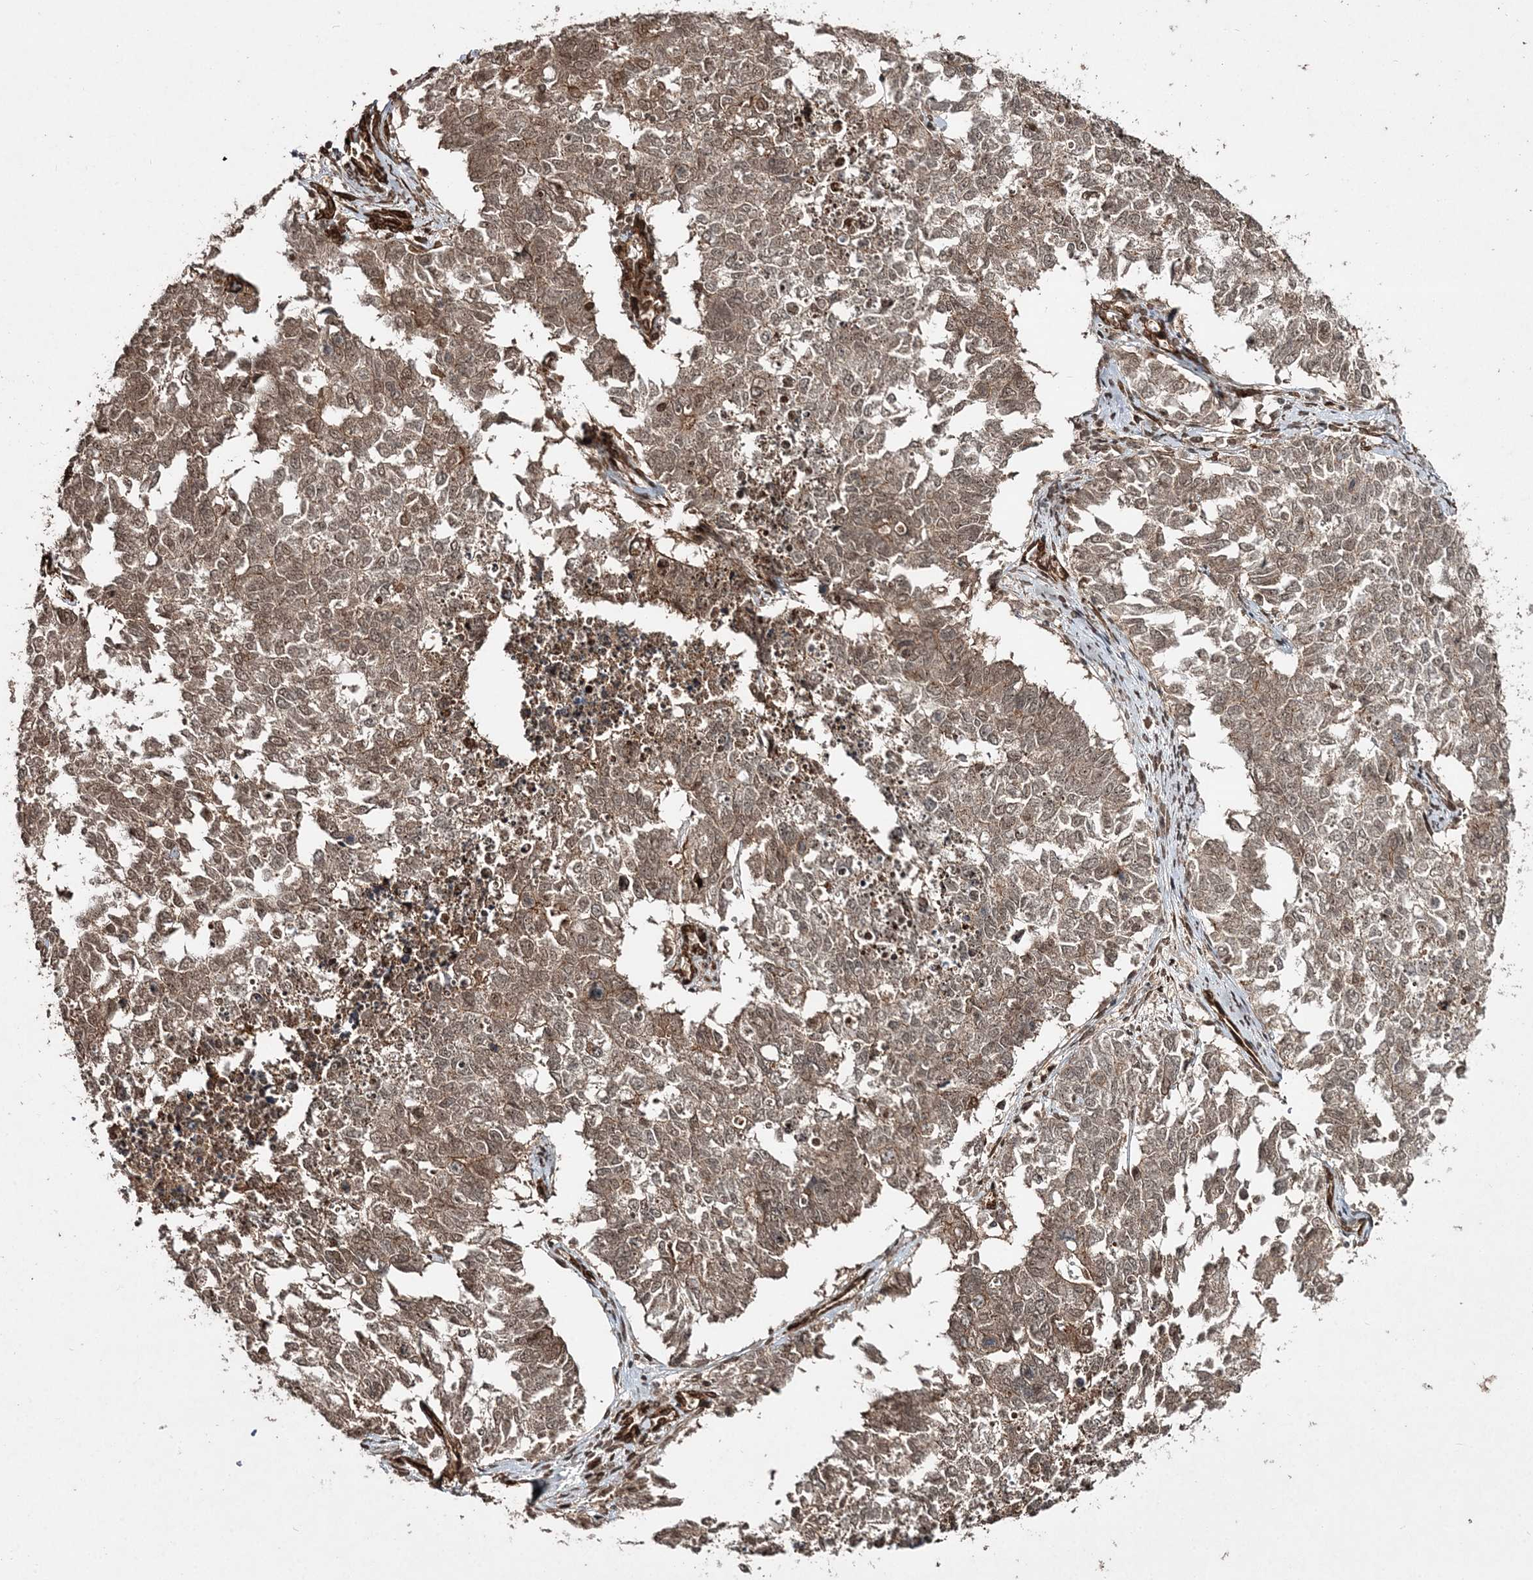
{"staining": {"intensity": "weak", "quantity": ">75%", "location": "cytoplasmic/membranous,nuclear"}, "tissue": "cervical cancer", "cell_type": "Tumor cells", "image_type": "cancer", "snomed": [{"axis": "morphology", "description": "Squamous cell carcinoma, NOS"}, {"axis": "topography", "description": "Cervix"}], "caption": "Immunohistochemistry (IHC) image of neoplastic tissue: human cervical squamous cell carcinoma stained using immunohistochemistry displays low levels of weak protein expression localized specifically in the cytoplasmic/membranous and nuclear of tumor cells, appearing as a cytoplasmic/membranous and nuclear brown color.", "gene": "ETAA1", "patient": {"sex": "female", "age": 63}}